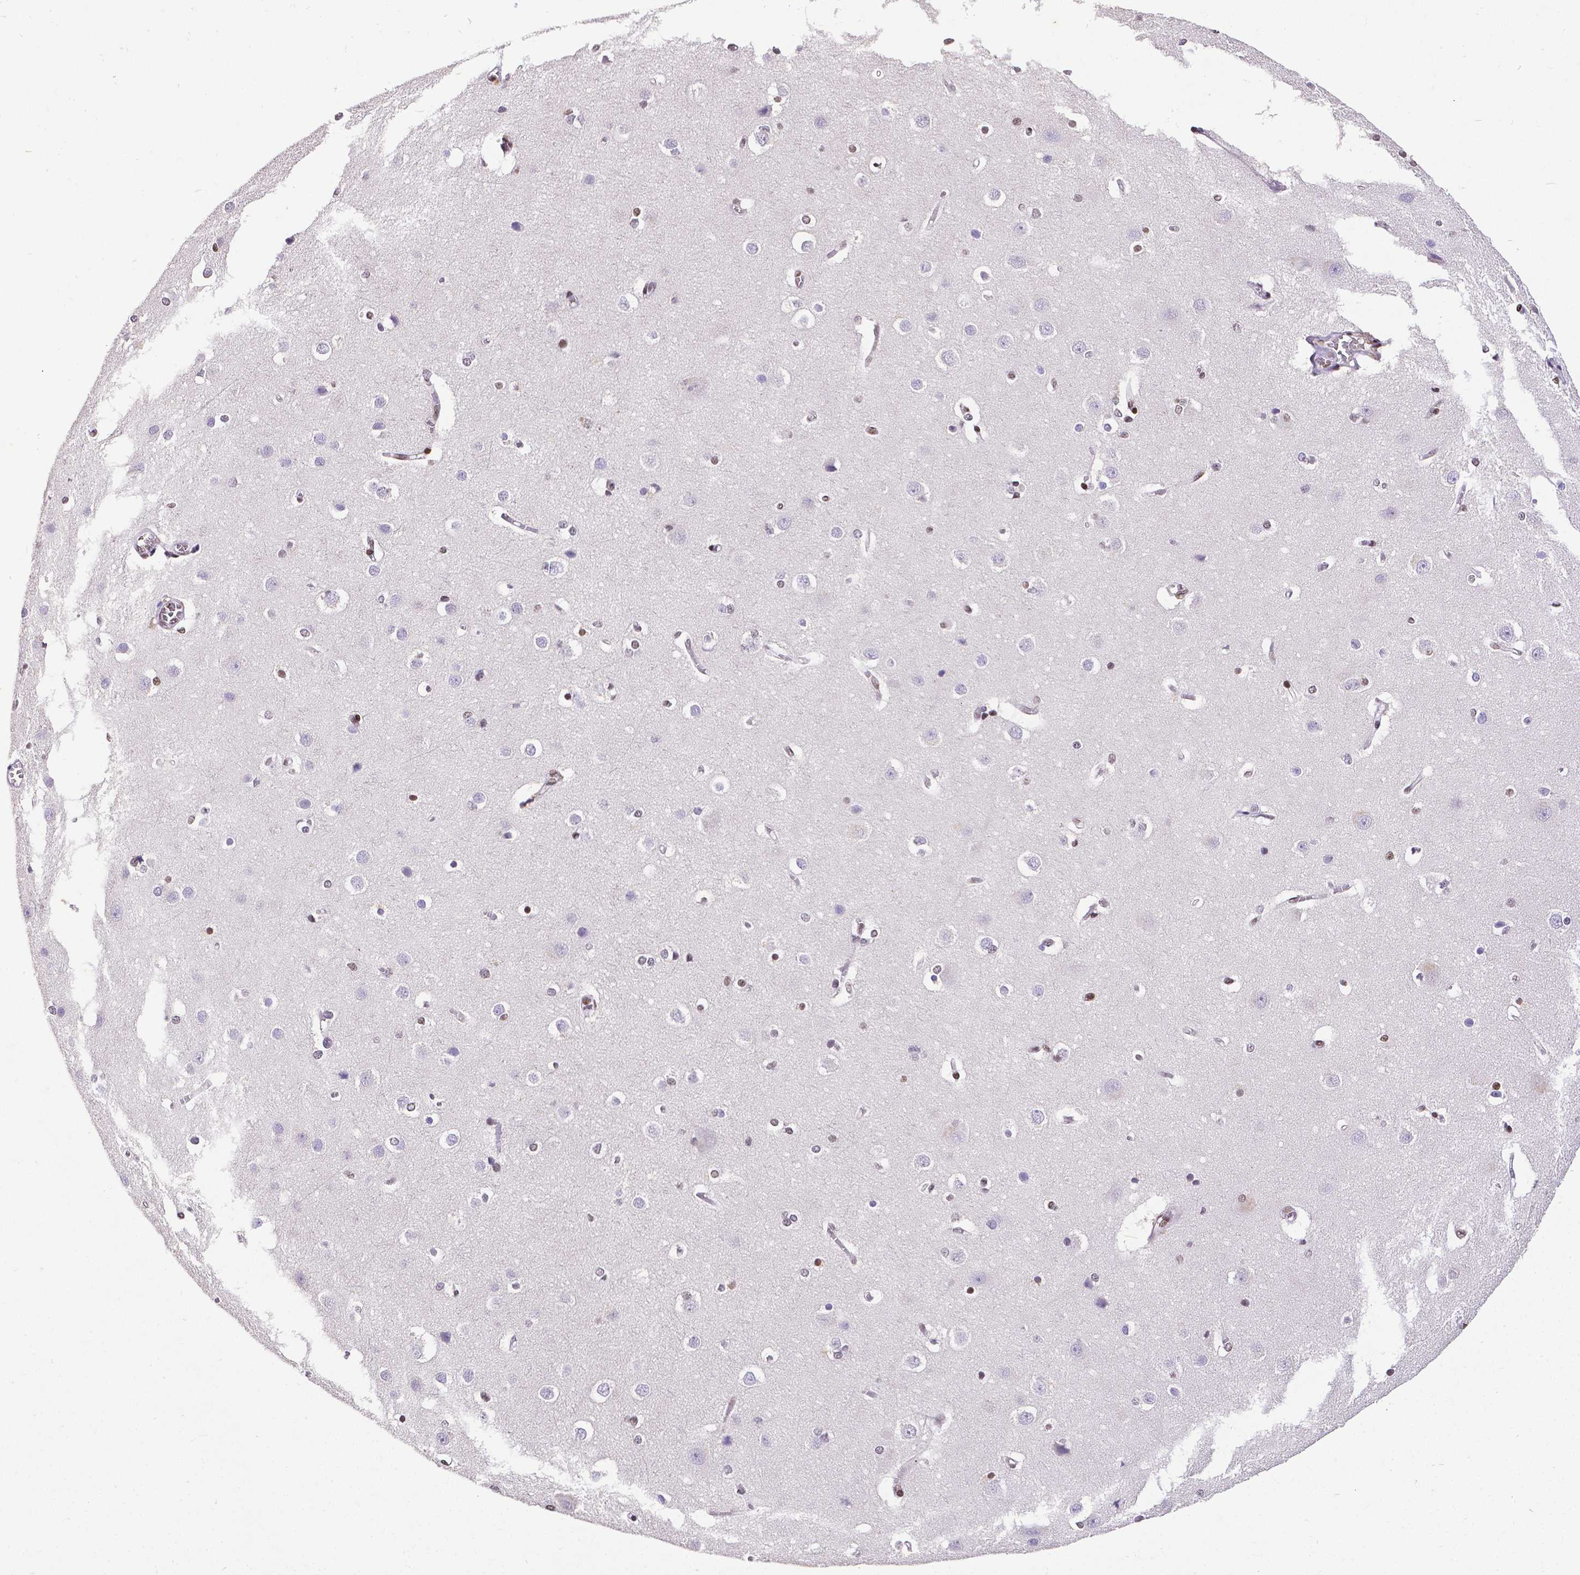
{"staining": {"intensity": "weak", "quantity": "<25%", "location": "nuclear"}, "tissue": "cerebral cortex", "cell_type": "Endothelial cells", "image_type": "normal", "snomed": [{"axis": "morphology", "description": "Normal tissue, NOS"}, {"axis": "topography", "description": "Cerebral cortex"}], "caption": "An immunohistochemistry (IHC) image of benign cerebral cortex is shown. There is no staining in endothelial cells of cerebral cortex. The staining is performed using DAB (3,3'-diaminobenzidine) brown chromogen with nuclei counter-stained in using hematoxylin.", "gene": "REST", "patient": {"sex": "male", "age": 37}}